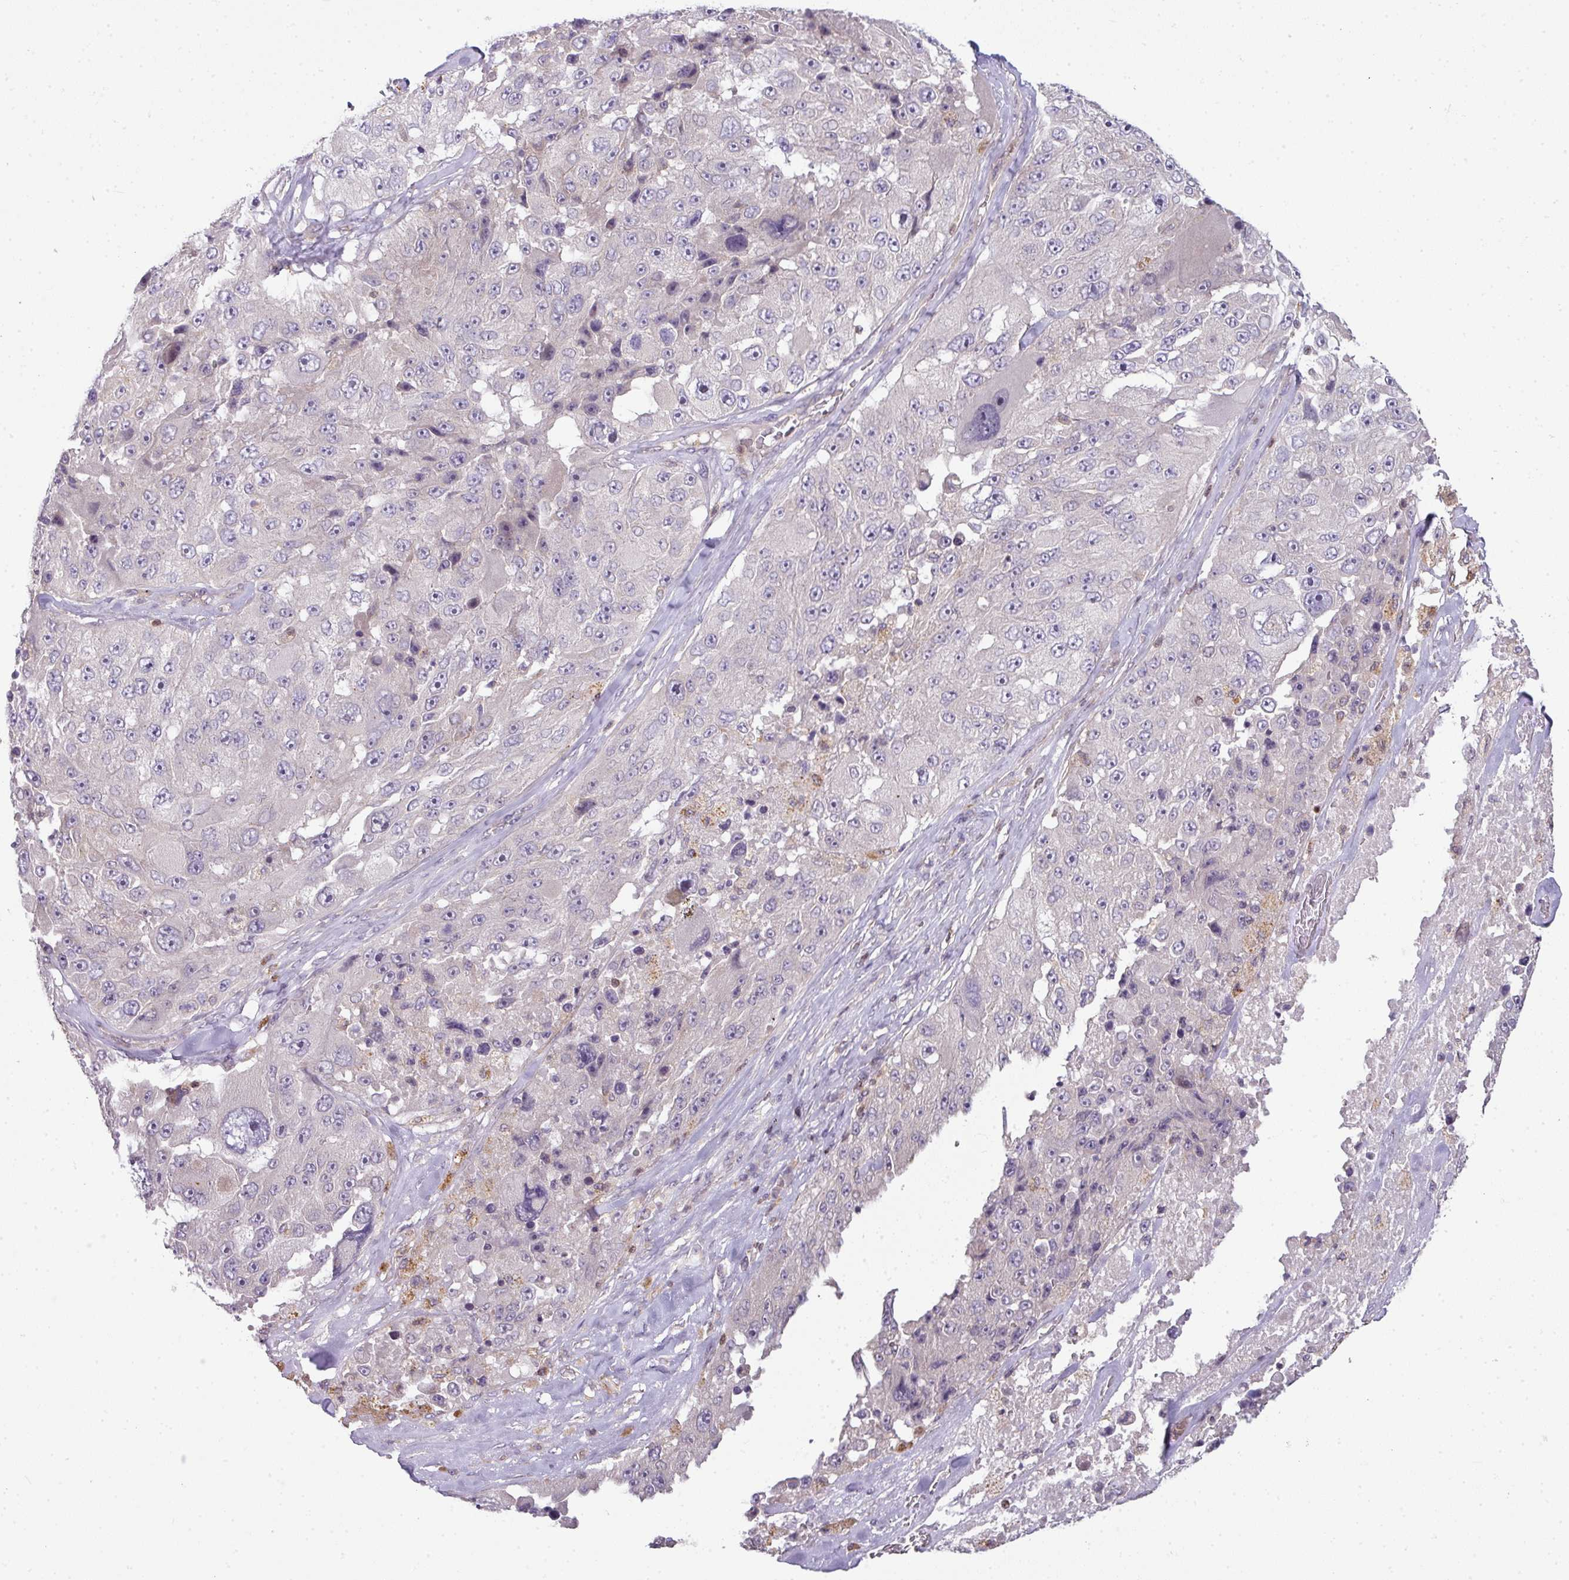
{"staining": {"intensity": "negative", "quantity": "none", "location": "none"}, "tissue": "melanoma", "cell_type": "Tumor cells", "image_type": "cancer", "snomed": [{"axis": "morphology", "description": "Malignant melanoma, Metastatic site"}, {"axis": "topography", "description": "Lymph node"}], "caption": "An IHC histopathology image of malignant melanoma (metastatic site) is shown. There is no staining in tumor cells of malignant melanoma (metastatic site).", "gene": "STAT5A", "patient": {"sex": "male", "age": 62}}